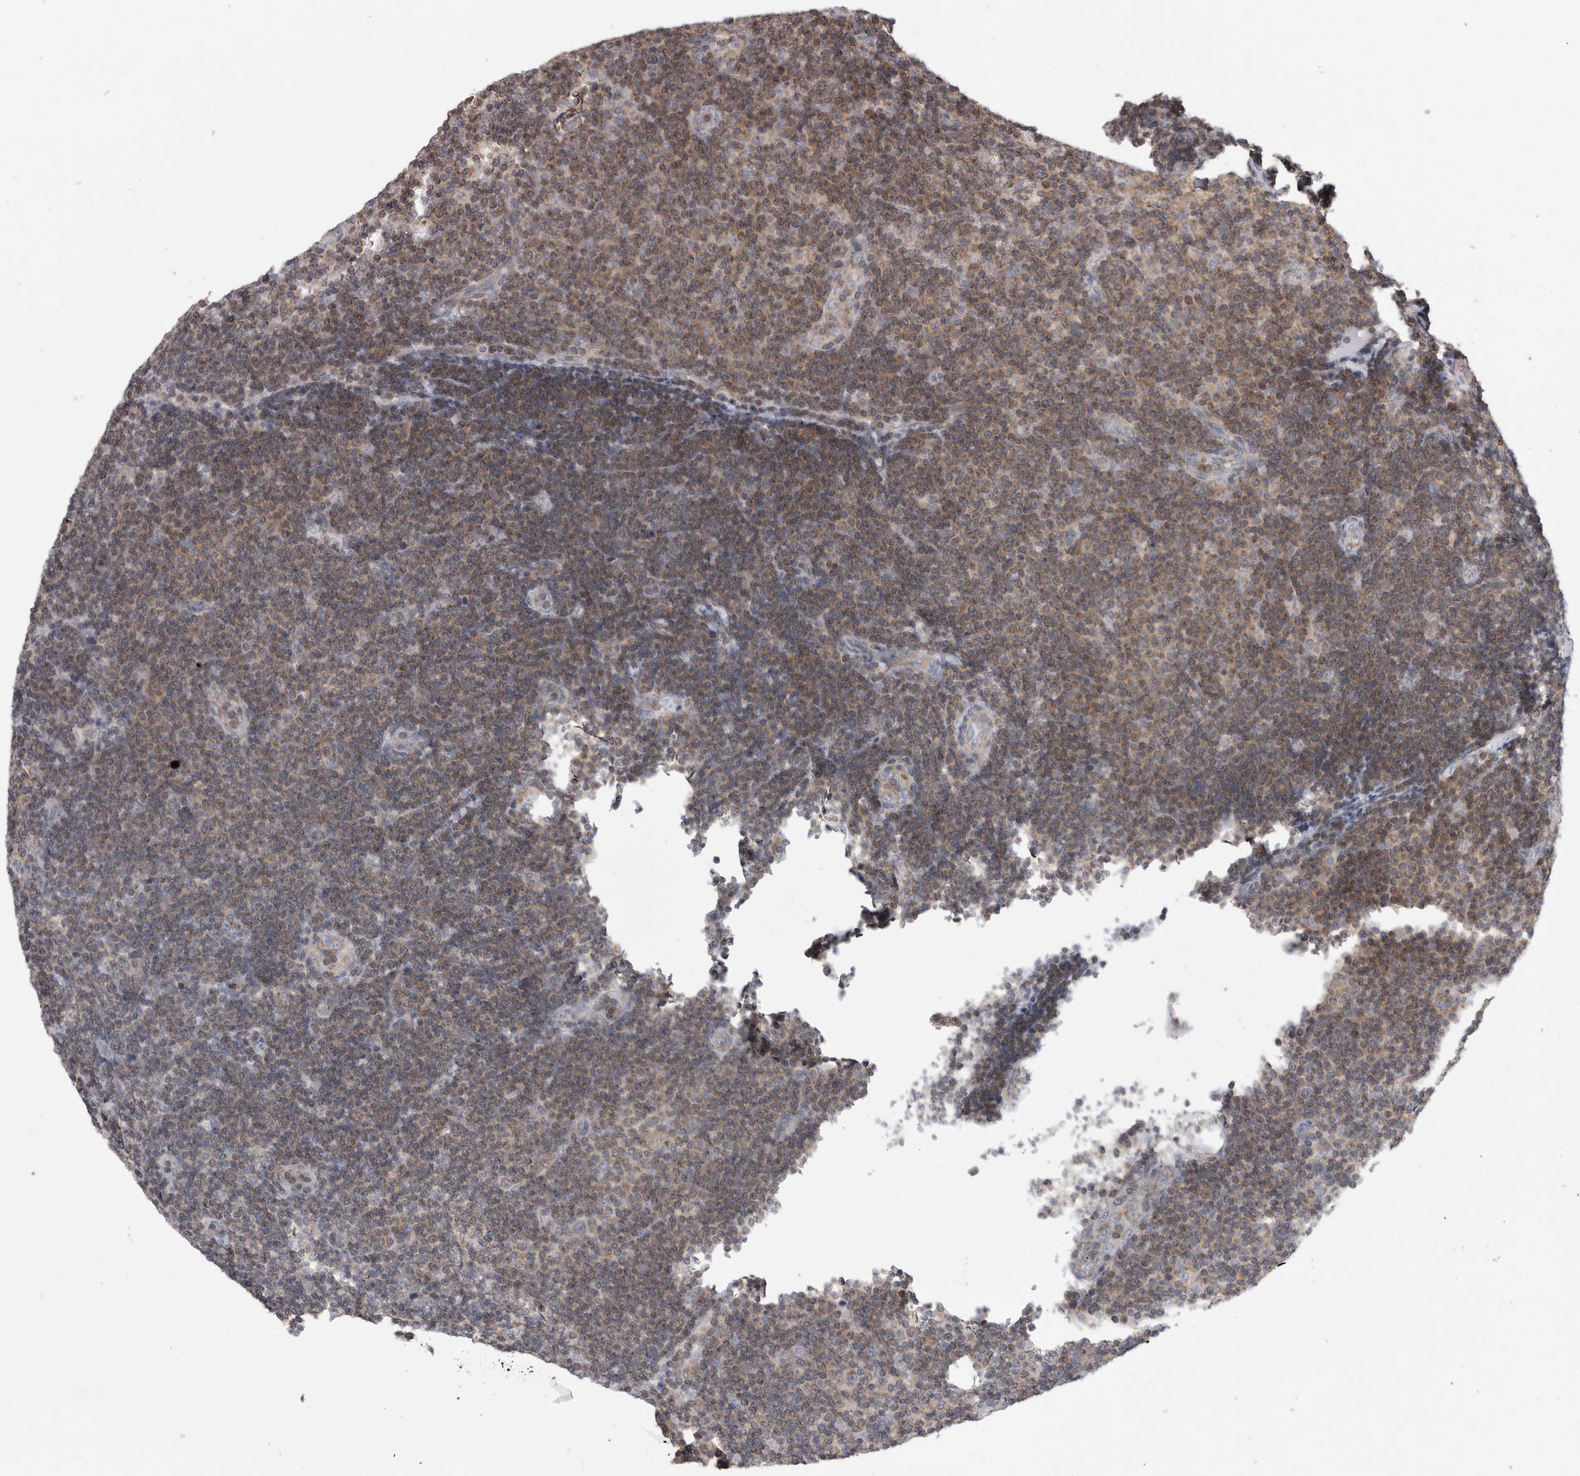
{"staining": {"intensity": "weak", "quantity": ">75%", "location": "cytoplasmic/membranous"}, "tissue": "lymphoma", "cell_type": "Tumor cells", "image_type": "cancer", "snomed": [{"axis": "morphology", "description": "Malignant lymphoma, non-Hodgkin's type, Low grade"}, {"axis": "topography", "description": "Lymph node"}], "caption": "About >75% of tumor cells in malignant lymphoma, non-Hodgkin's type (low-grade) reveal weak cytoplasmic/membranous protein staining as visualized by brown immunohistochemical staining.", "gene": "DARS2", "patient": {"sex": "male", "age": 83}}